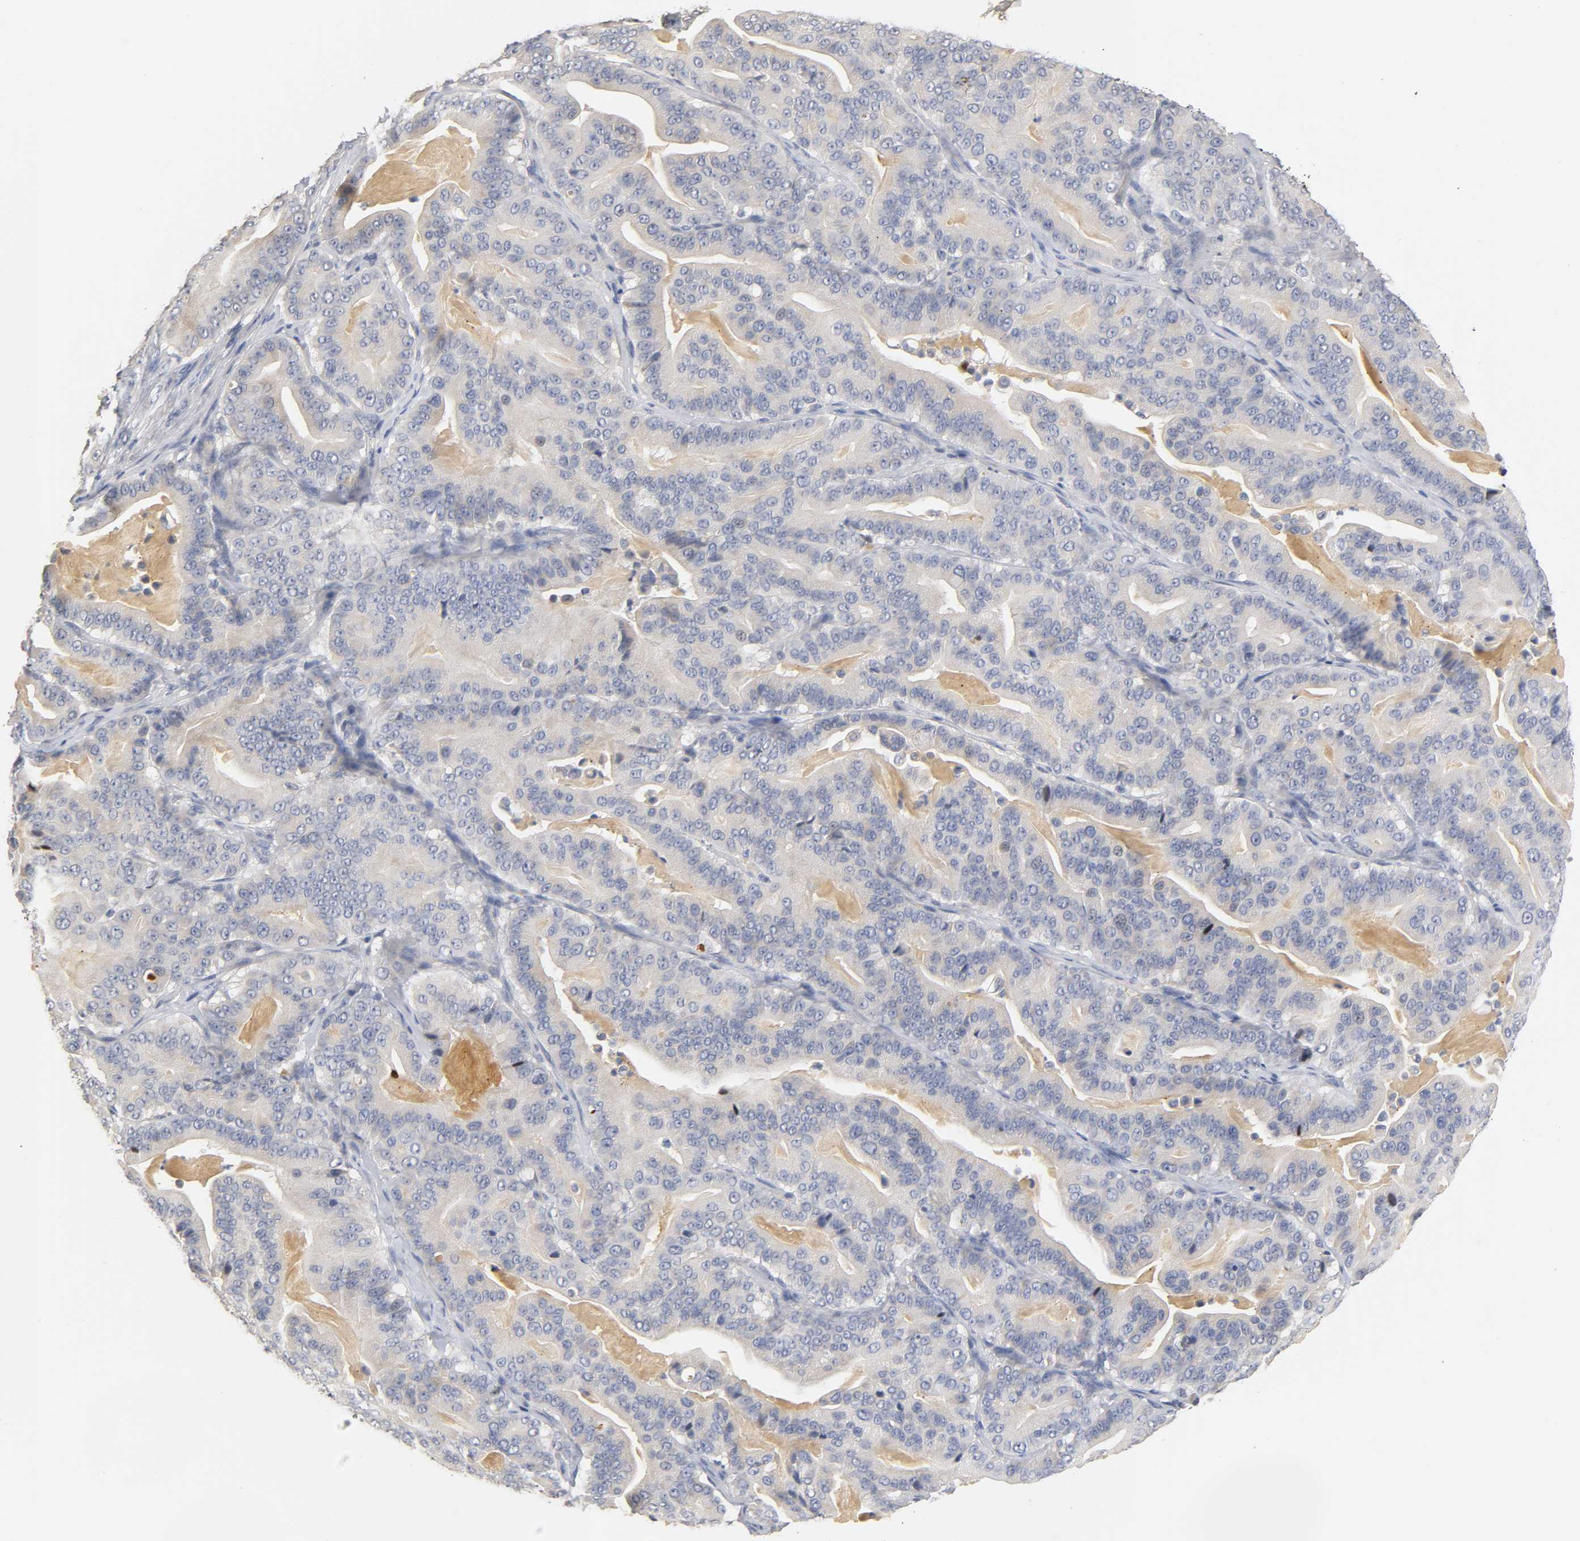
{"staining": {"intensity": "negative", "quantity": "none", "location": "none"}, "tissue": "pancreatic cancer", "cell_type": "Tumor cells", "image_type": "cancer", "snomed": [{"axis": "morphology", "description": "Adenocarcinoma, NOS"}, {"axis": "topography", "description": "Pancreas"}], "caption": "An IHC micrograph of adenocarcinoma (pancreatic) is shown. There is no staining in tumor cells of adenocarcinoma (pancreatic).", "gene": "OVOL1", "patient": {"sex": "male", "age": 63}}